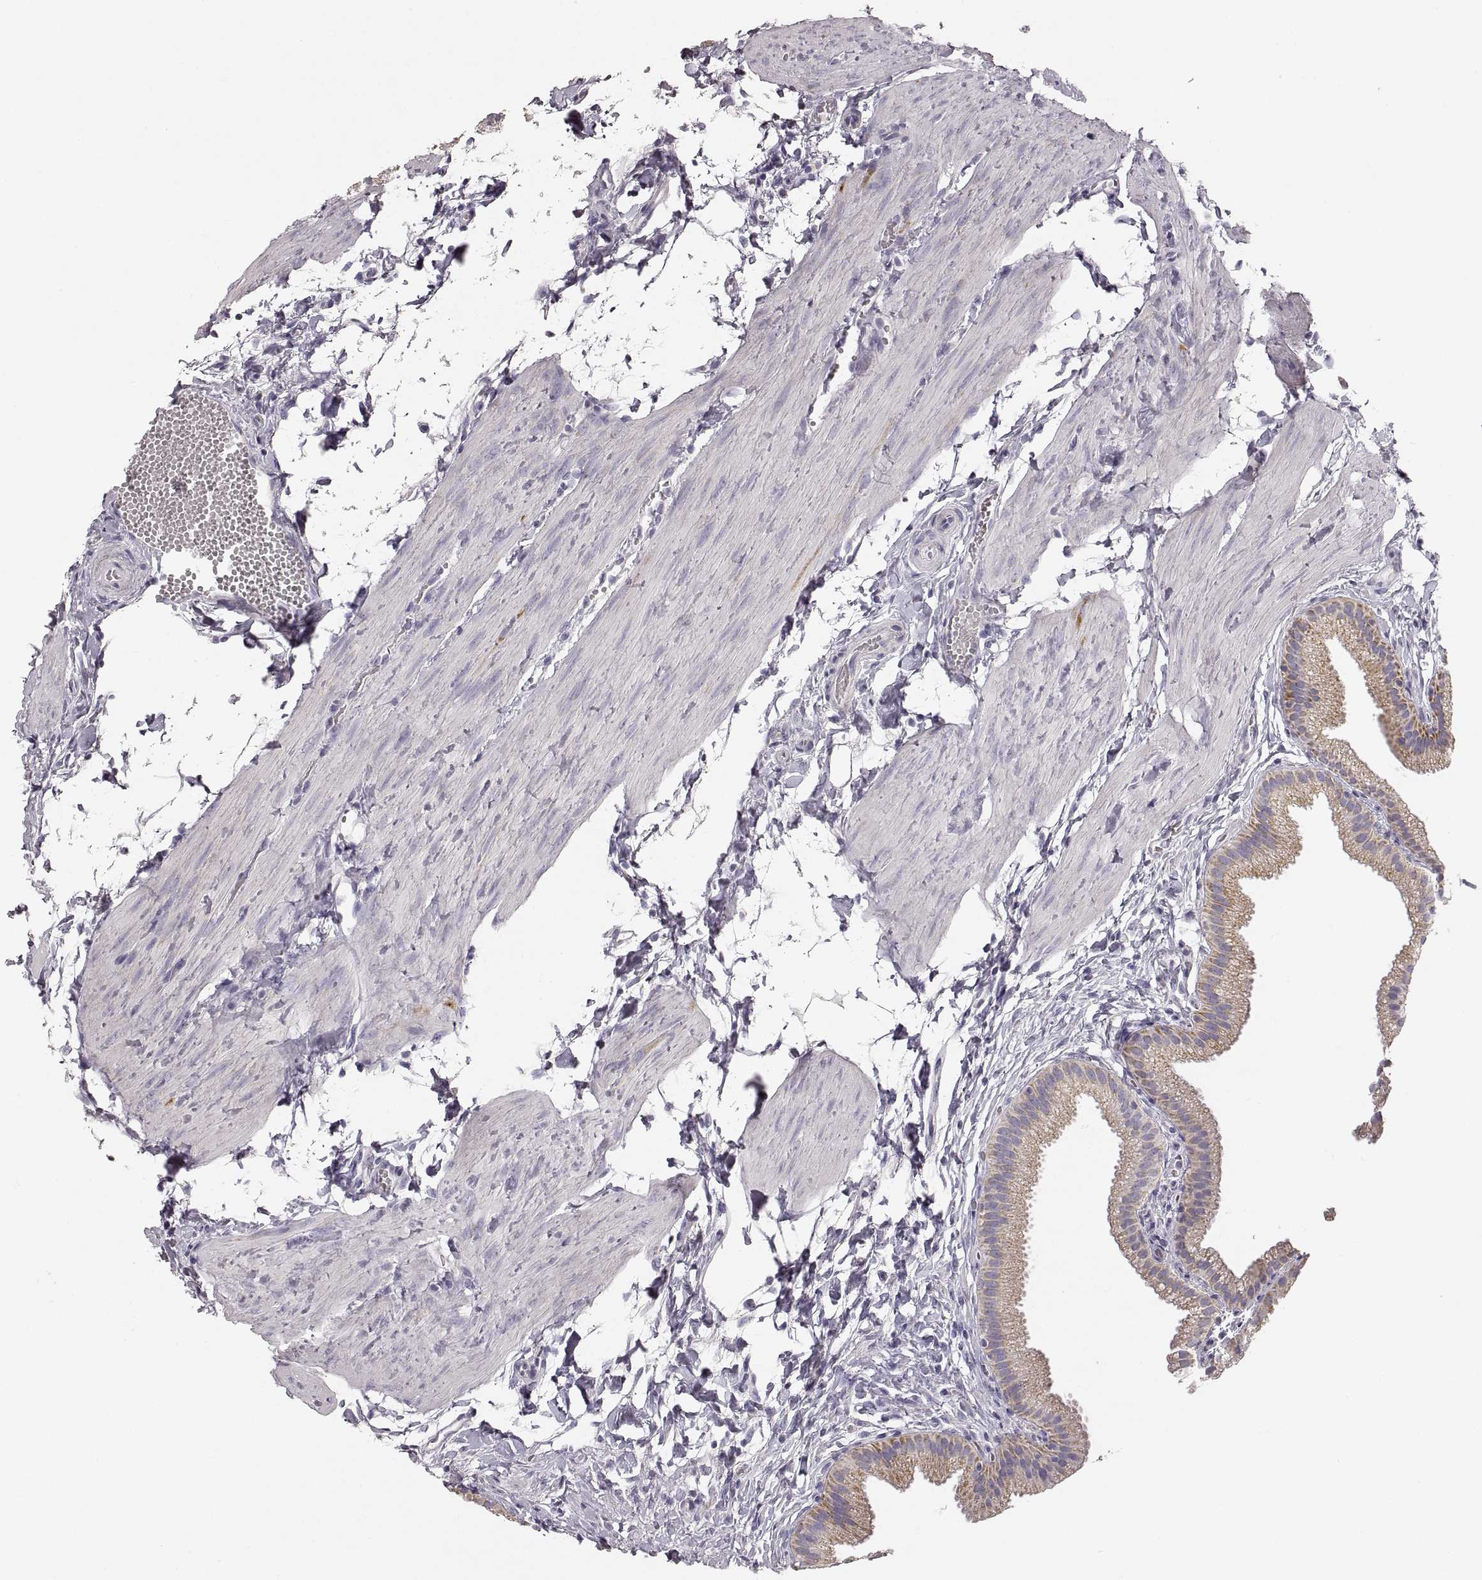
{"staining": {"intensity": "weak", "quantity": ">75%", "location": "cytoplasmic/membranous"}, "tissue": "gallbladder", "cell_type": "Glandular cells", "image_type": "normal", "snomed": [{"axis": "morphology", "description": "Normal tissue, NOS"}, {"axis": "topography", "description": "Gallbladder"}], "caption": "Gallbladder stained with immunohistochemistry (IHC) displays weak cytoplasmic/membranous expression in about >75% of glandular cells.", "gene": "RDH13", "patient": {"sex": "female", "age": 63}}